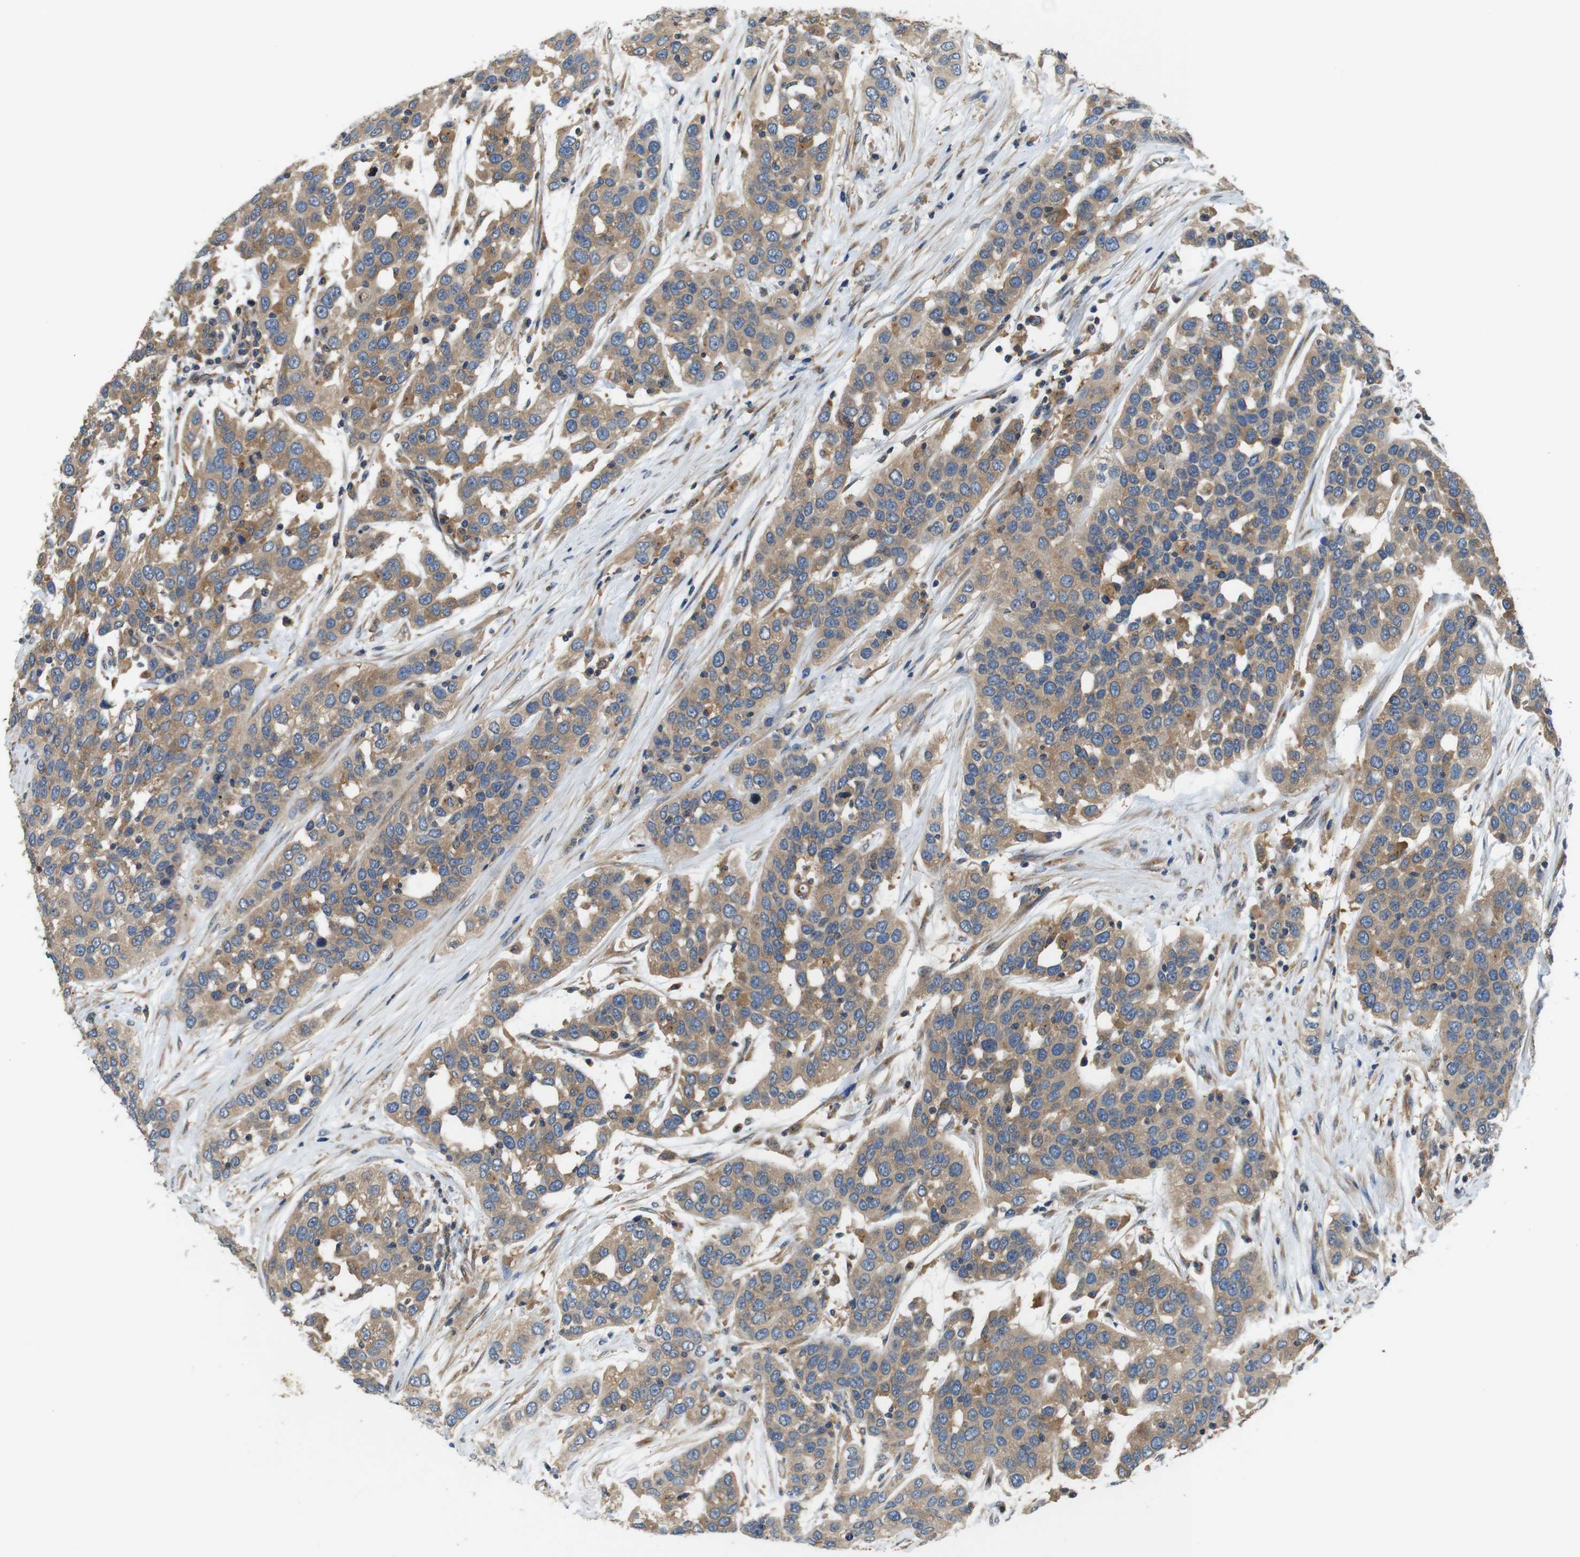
{"staining": {"intensity": "moderate", "quantity": ">75%", "location": "cytoplasmic/membranous"}, "tissue": "urothelial cancer", "cell_type": "Tumor cells", "image_type": "cancer", "snomed": [{"axis": "morphology", "description": "Urothelial carcinoma, High grade"}, {"axis": "topography", "description": "Urinary bladder"}], "caption": "Moderate cytoplasmic/membranous protein positivity is present in about >75% of tumor cells in urothelial carcinoma (high-grade). Immunohistochemistry (ihc) stains the protein in brown and the nuclei are stained blue.", "gene": "DCTN1", "patient": {"sex": "female", "age": 80}}